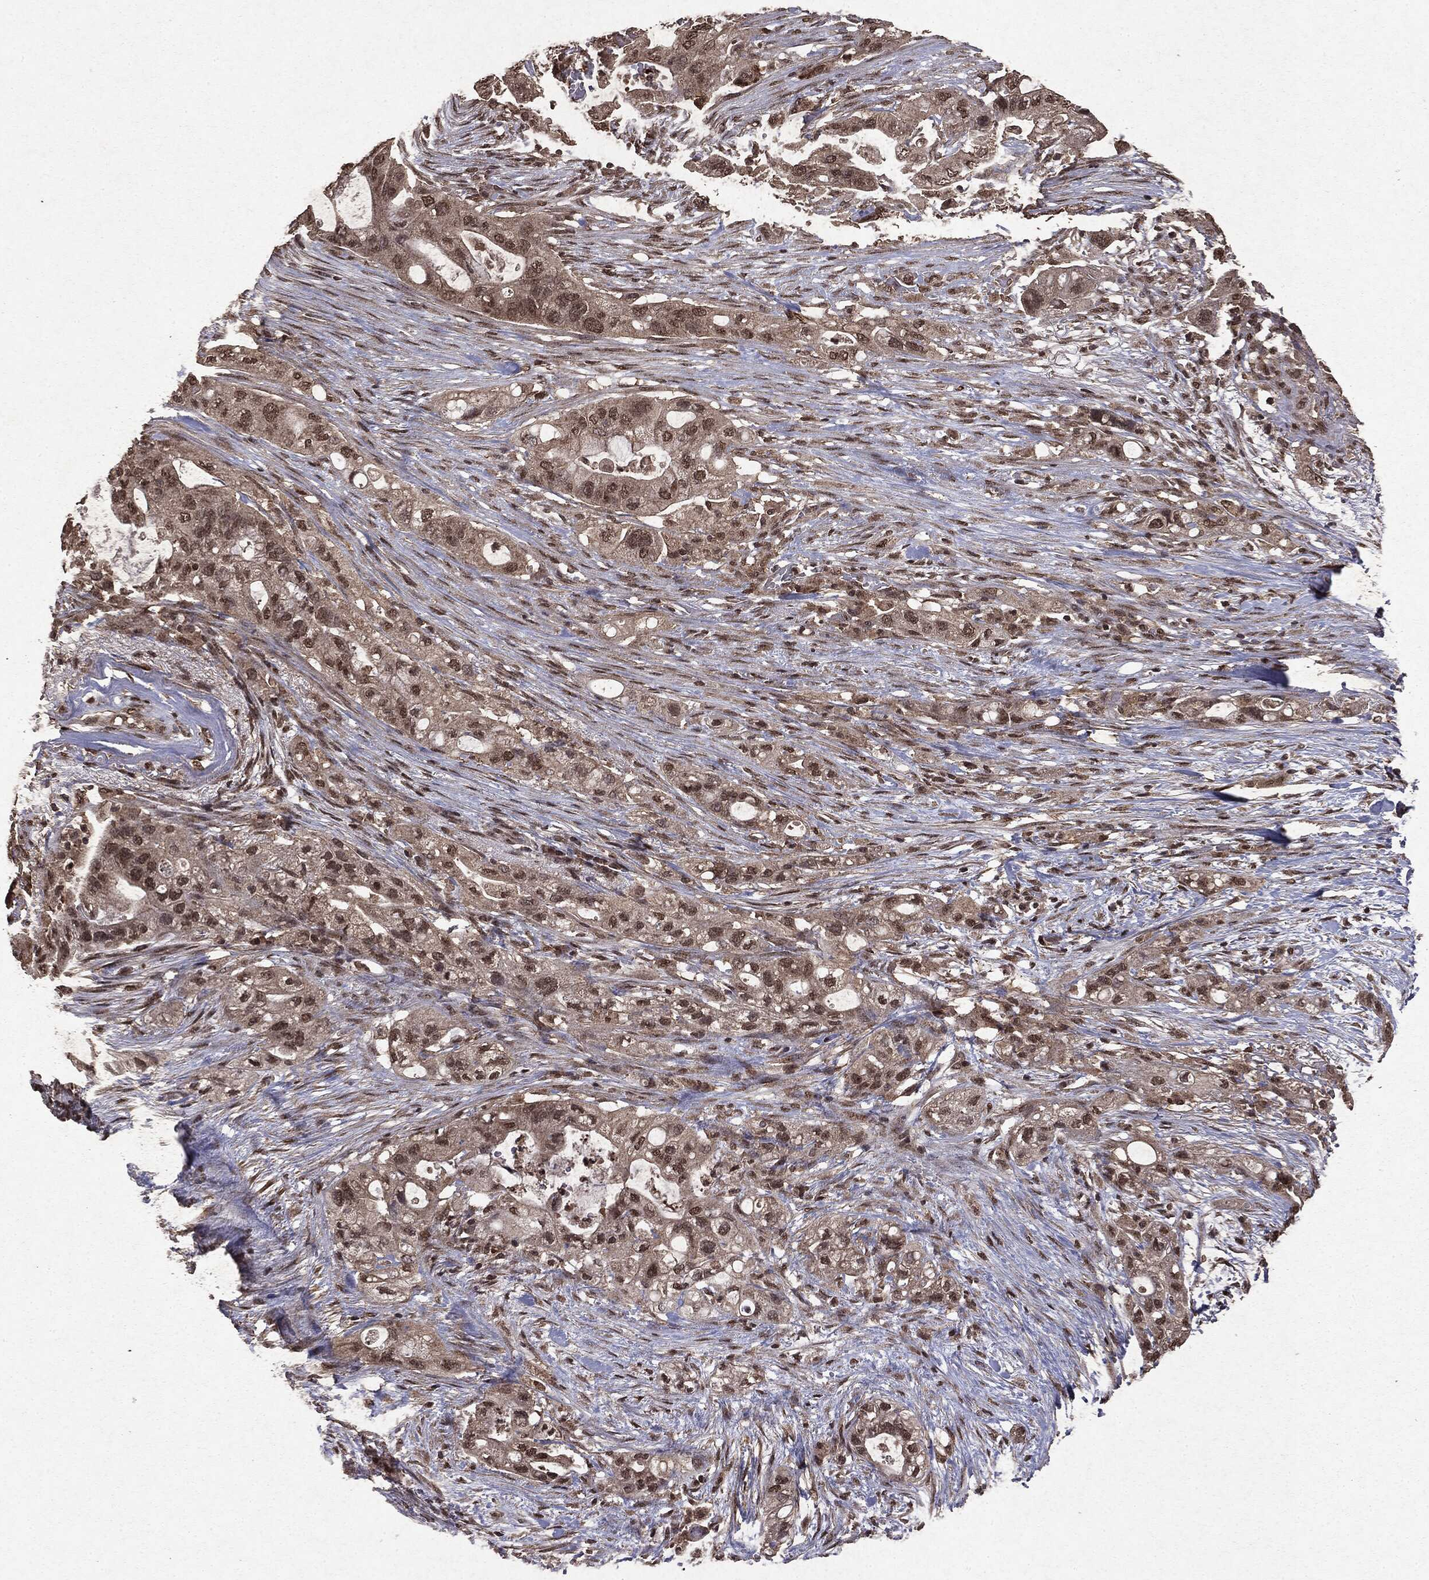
{"staining": {"intensity": "weak", "quantity": "25%-75%", "location": "cytoplasmic/membranous,nuclear"}, "tissue": "pancreatic cancer", "cell_type": "Tumor cells", "image_type": "cancer", "snomed": [{"axis": "morphology", "description": "Adenocarcinoma, NOS"}, {"axis": "topography", "description": "Pancreas"}], "caption": "Brown immunohistochemical staining in human adenocarcinoma (pancreatic) displays weak cytoplasmic/membranous and nuclear positivity in approximately 25%-75% of tumor cells. (brown staining indicates protein expression, while blue staining denotes nuclei).", "gene": "PEBP1", "patient": {"sex": "female", "age": 72}}